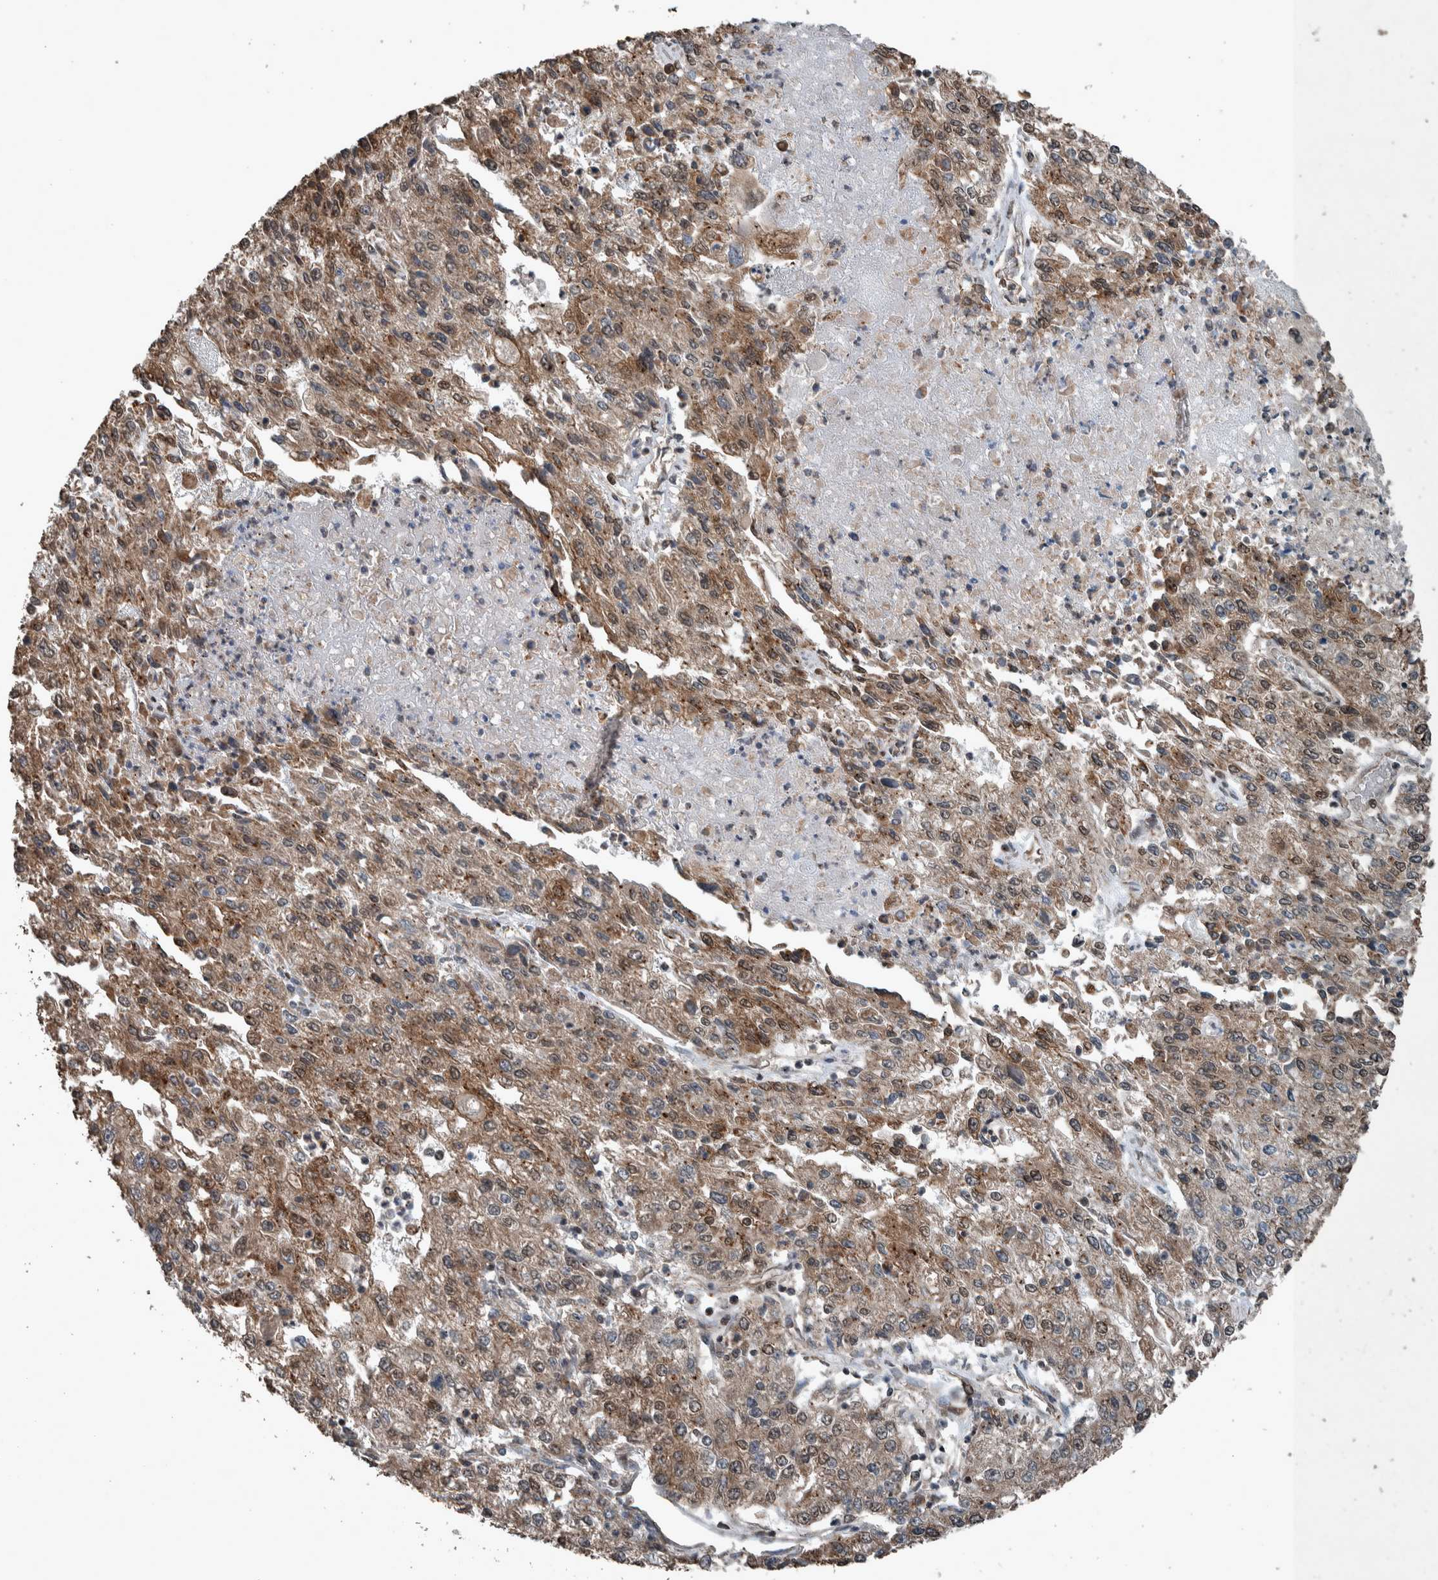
{"staining": {"intensity": "weak", "quantity": ">75%", "location": "cytoplasmic/membranous"}, "tissue": "endometrial cancer", "cell_type": "Tumor cells", "image_type": "cancer", "snomed": [{"axis": "morphology", "description": "Adenocarcinoma, NOS"}, {"axis": "topography", "description": "Endometrium"}], "caption": "This photomicrograph demonstrates IHC staining of human endometrial cancer, with low weak cytoplasmic/membranous positivity in about >75% of tumor cells.", "gene": "MYO1E", "patient": {"sex": "female", "age": 49}}